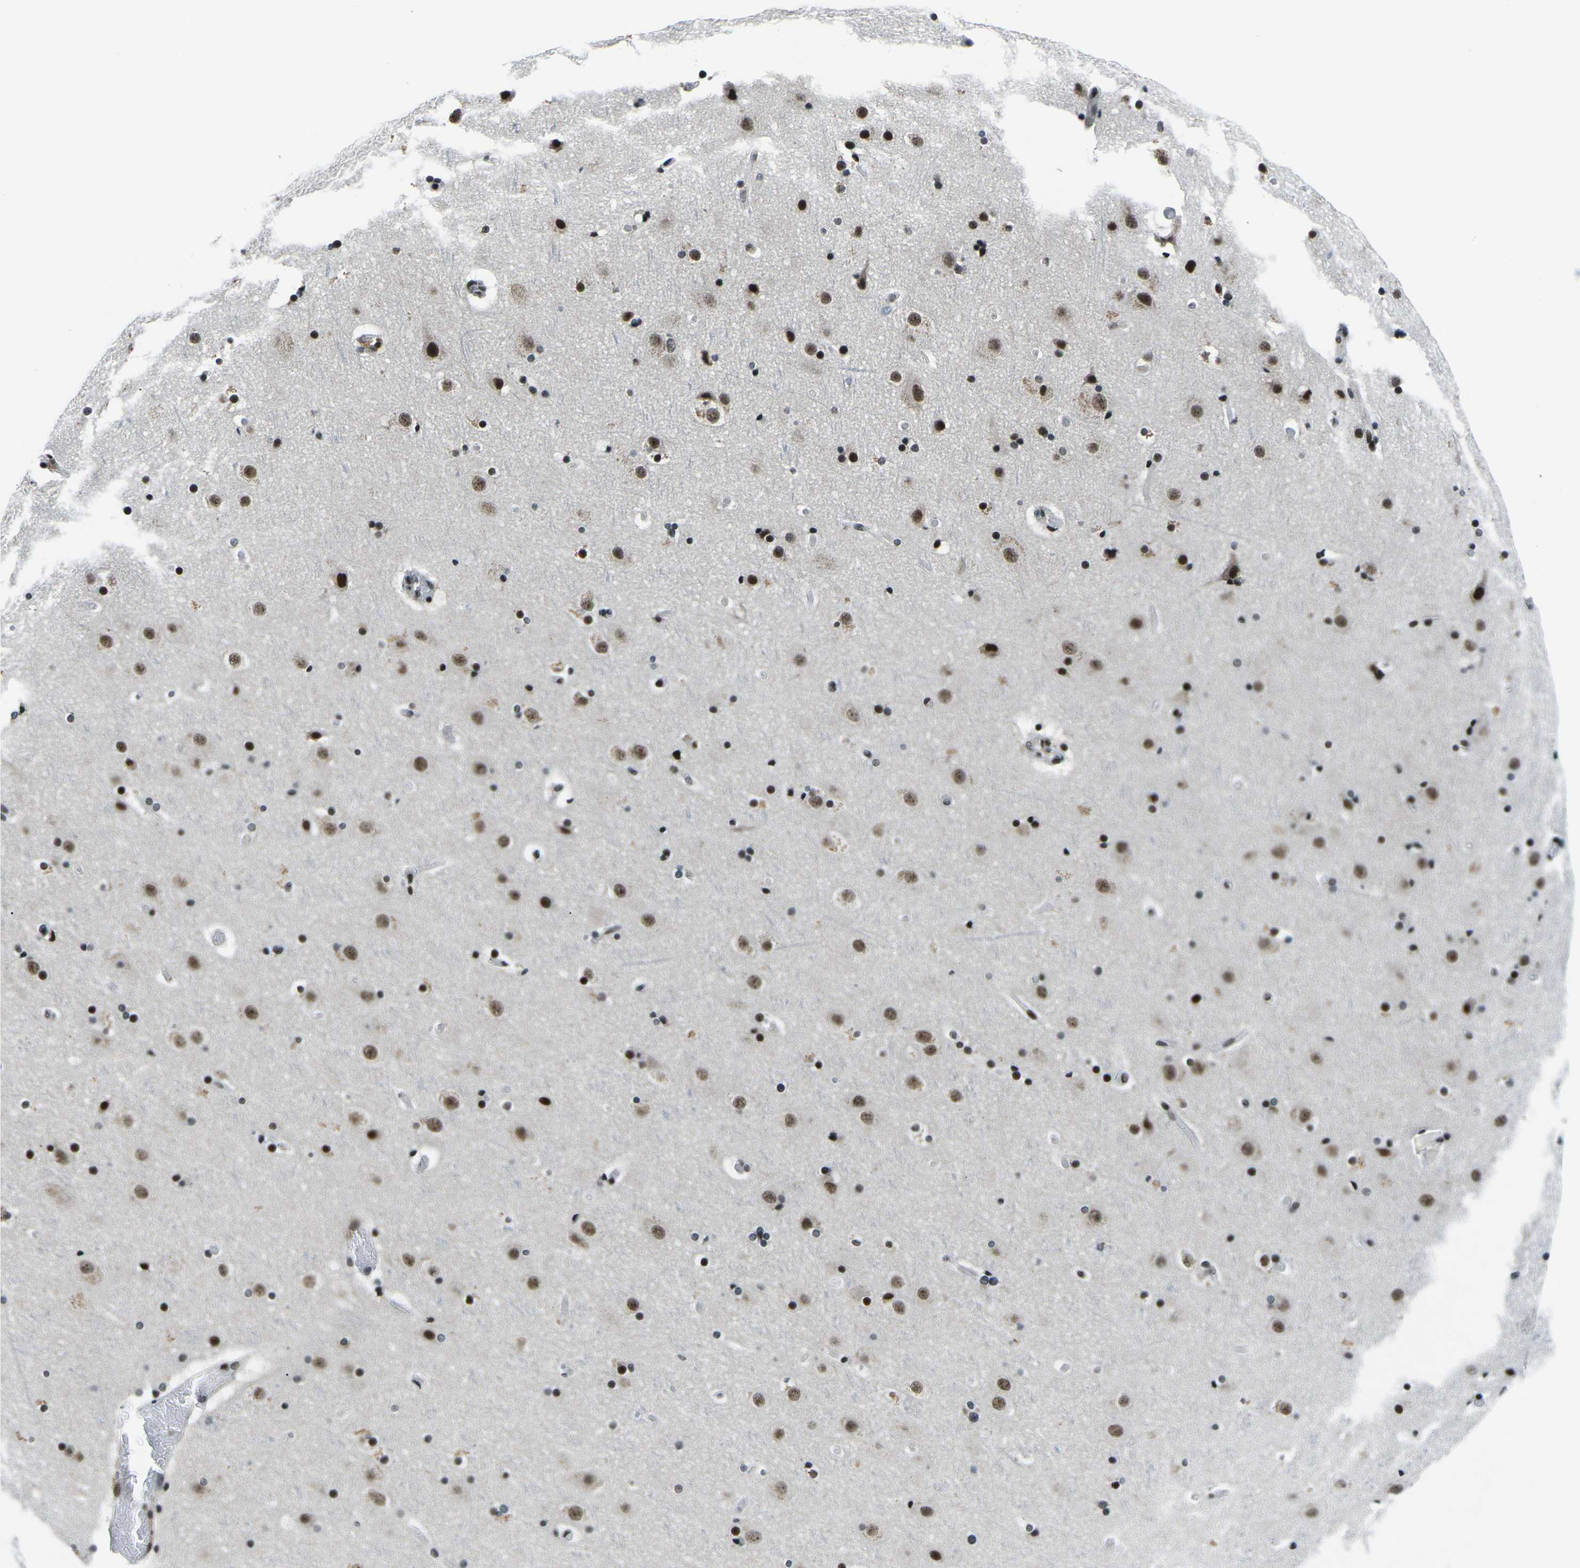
{"staining": {"intensity": "moderate", "quantity": ">75%", "location": "nuclear"}, "tissue": "cerebral cortex", "cell_type": "Endothelial cells", "image_type": "normal", "snomed": [{"axis": "morphology", "description": "Normal tissue, NOS"}, {"axis": "topography", "description": "Cerebral cortex"}], "caption": "This image displays IHC staining of unremarkable human cerebral cortex, with medium moderate nuclear expression in approximately >75% of endothelial cells.", "gene": "RBL2", "patient": {"sex": "male", "age": 57}}